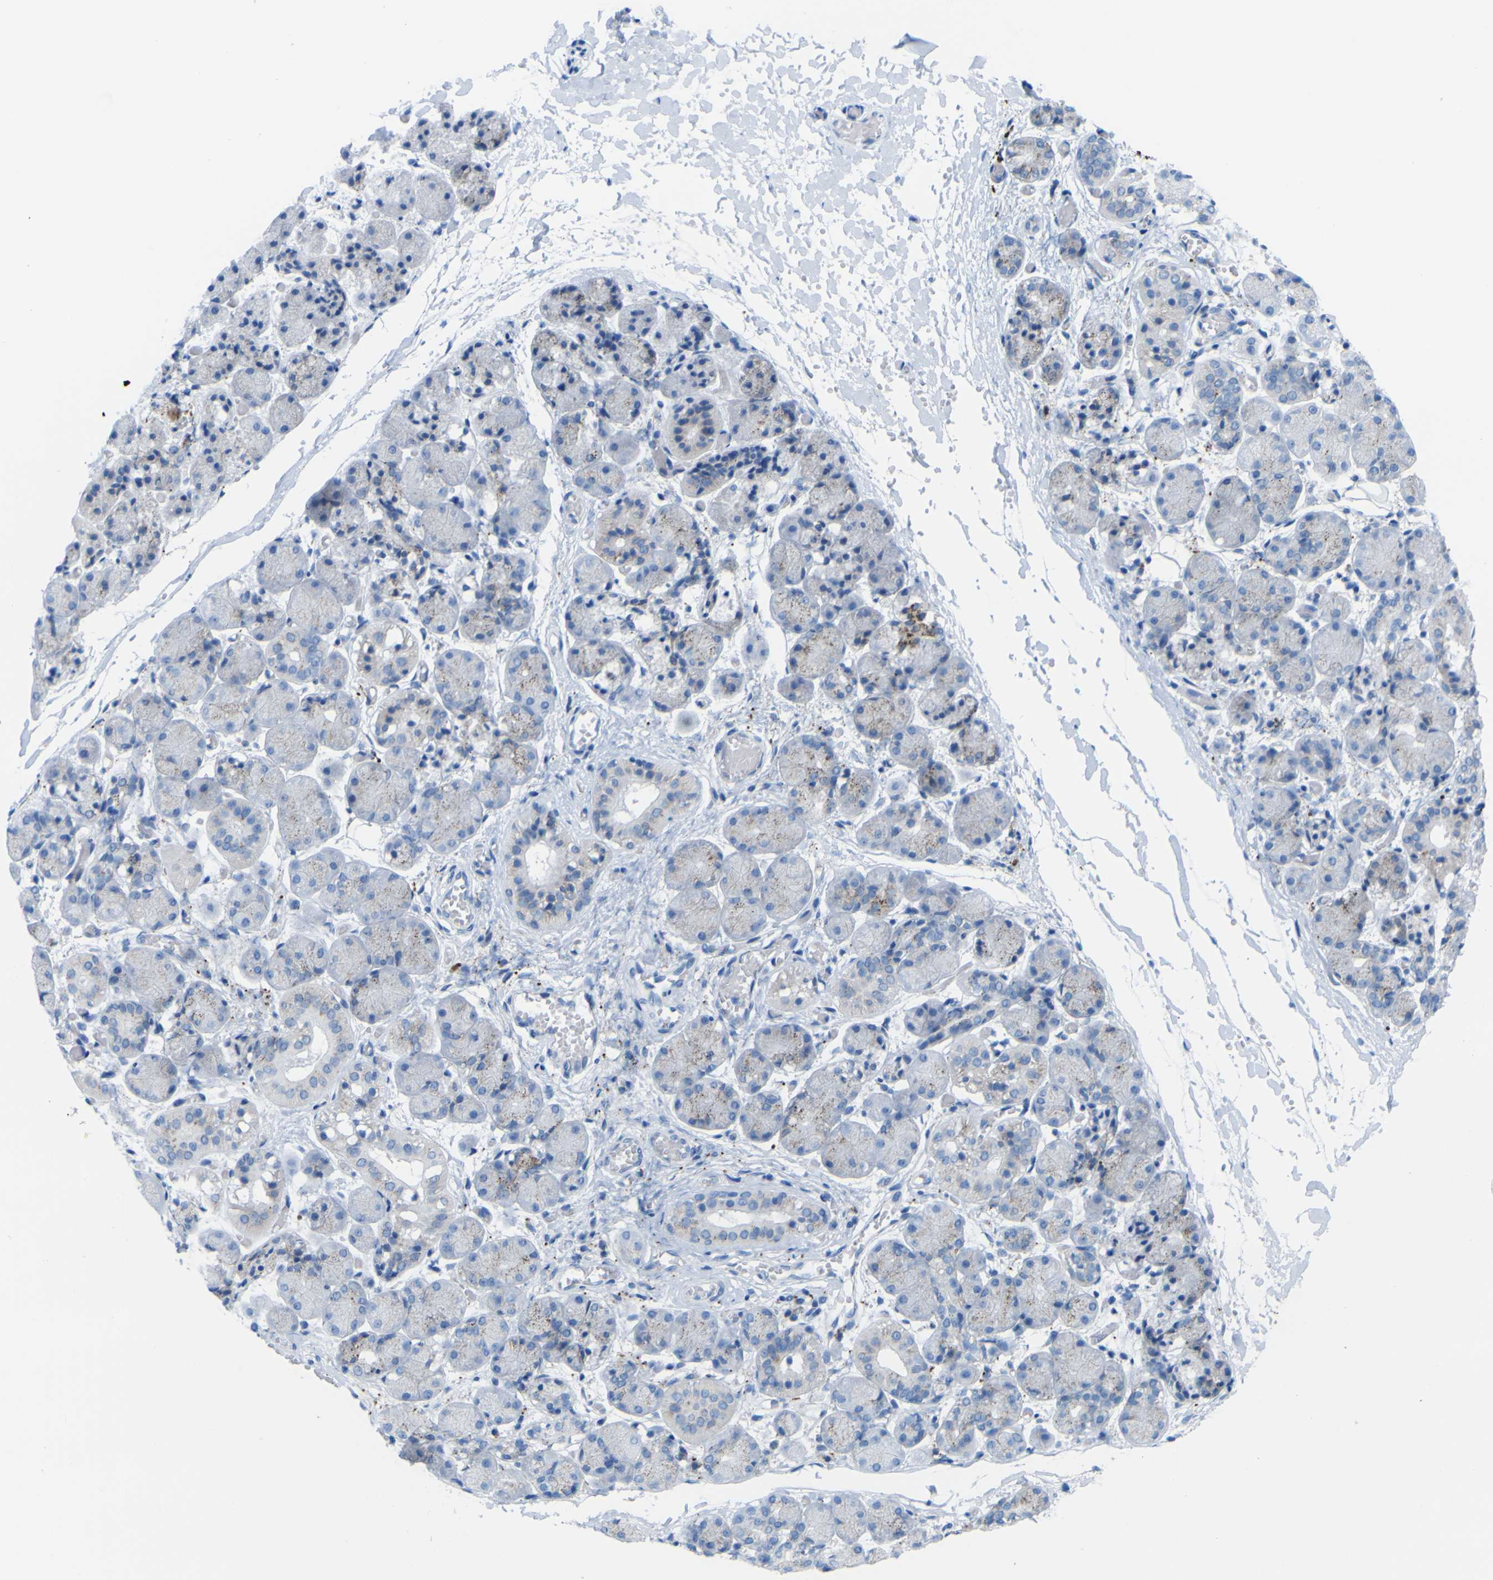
{"staining": {"intensity": "weak", "quantity": "<25%", "location": "cytoplasmic/membranous"}, "tissue": "salivary gland", "cell_type": "Glandular cells", "image_type": "normal", "snomed": [{"axis": "morphology", "description": "Normal tissue, NOS"}, {"axis": "topography", "description": "Salivary gland"}], "caption": "An IHC histopathology image of normal salivary gland is shown. There is no staining in glandular cells of salivary gland. Brightfield microscopy of immunohistochemistry stained with DAB (3,3'-diaminobenzidine) (brown) and hematoxylin (blue), captured at high magnification.", "gene": "PLD3", "patient": {"sex": "female", "age": 24}}